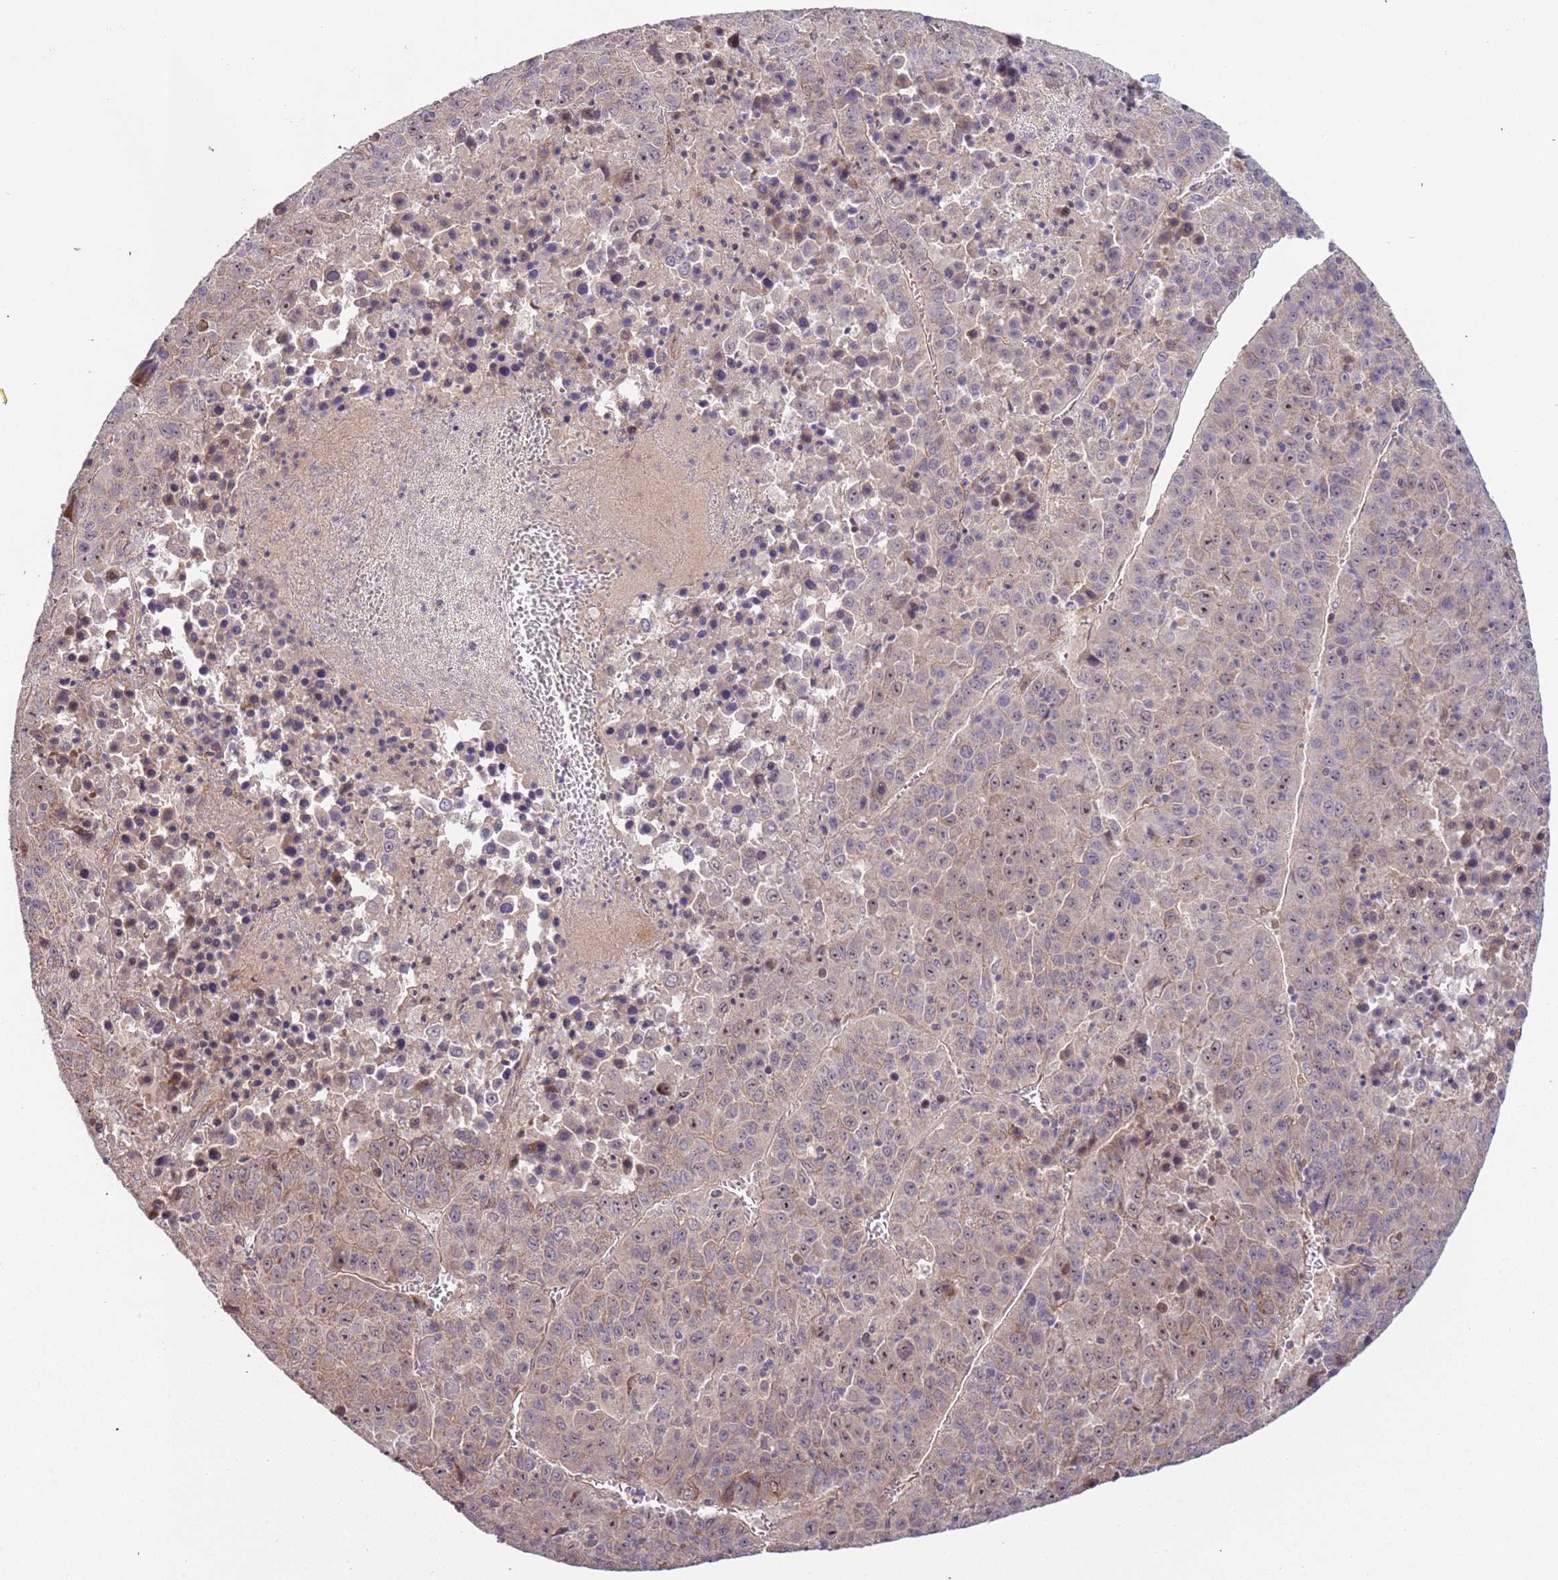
{"staining": {"intensity": "moderate", "quantity": "<25%", "location": "cytoplasmic/membranous,nuclear"}, "tissue": "liver cancer", "cell_type": "Tumor cells", "image_type": "cancer", "snomed": [{"axis": "morphology", "description": "Carcinoma, Hepatocellular, NOS"}, {"axis": "topography", "description": "Liver"}], "caption": "Protein staining of liver cancer (hepatocellular carcinoma) tissue reveals moderate cytoplasmic/membranous and nuclear staining in approximately <25% of tumor cells. (DAB IHC, brown staining for protein, blue staining for nuclei).", "gene": "TRAPPC6B", "patient": {"sex": "female", "age": 53}}